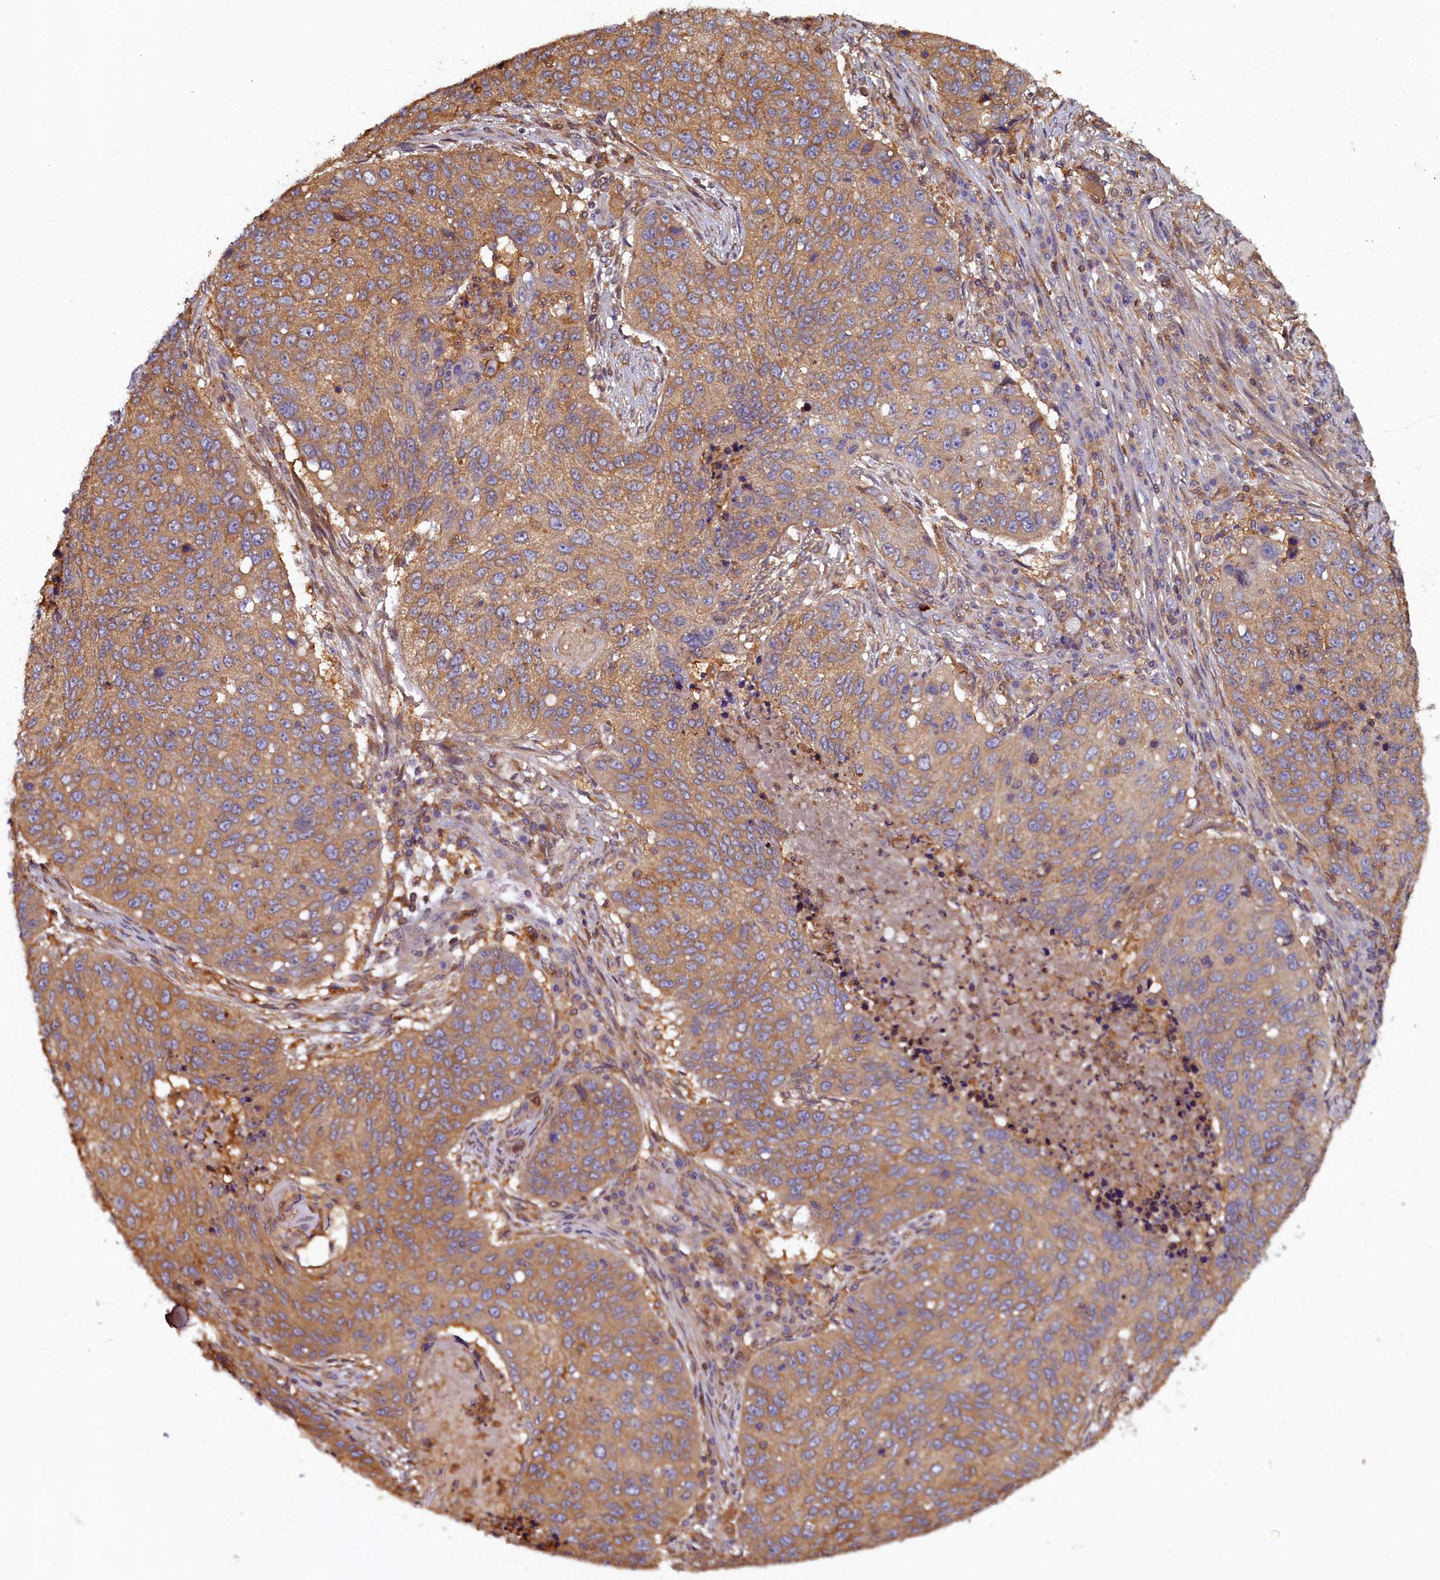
{"staining": {"intensity": "moderate", "quantity": ">75%", "location": "cytoplasmic/membranous"}, "tissue": "lung cancer", "cell_type": "Tumor cells", "image_type": "cancer", "snomed": [{"axis": "morphology", "description": "Squamous cell carcinoma, NOS"}, {"axis": "topography", "description": "Lung"}], "caption": "Immunohistochemistry (DAB) staining of human lung cancer demonstrates moderate cytoplasmic/membranous protein staining in about >75% of tumor cells. (Brightfield microscopy of DAB IHC at high magnification).", "gene": "TIMM8B", "patient": {"sex": "female", "age": 63}}